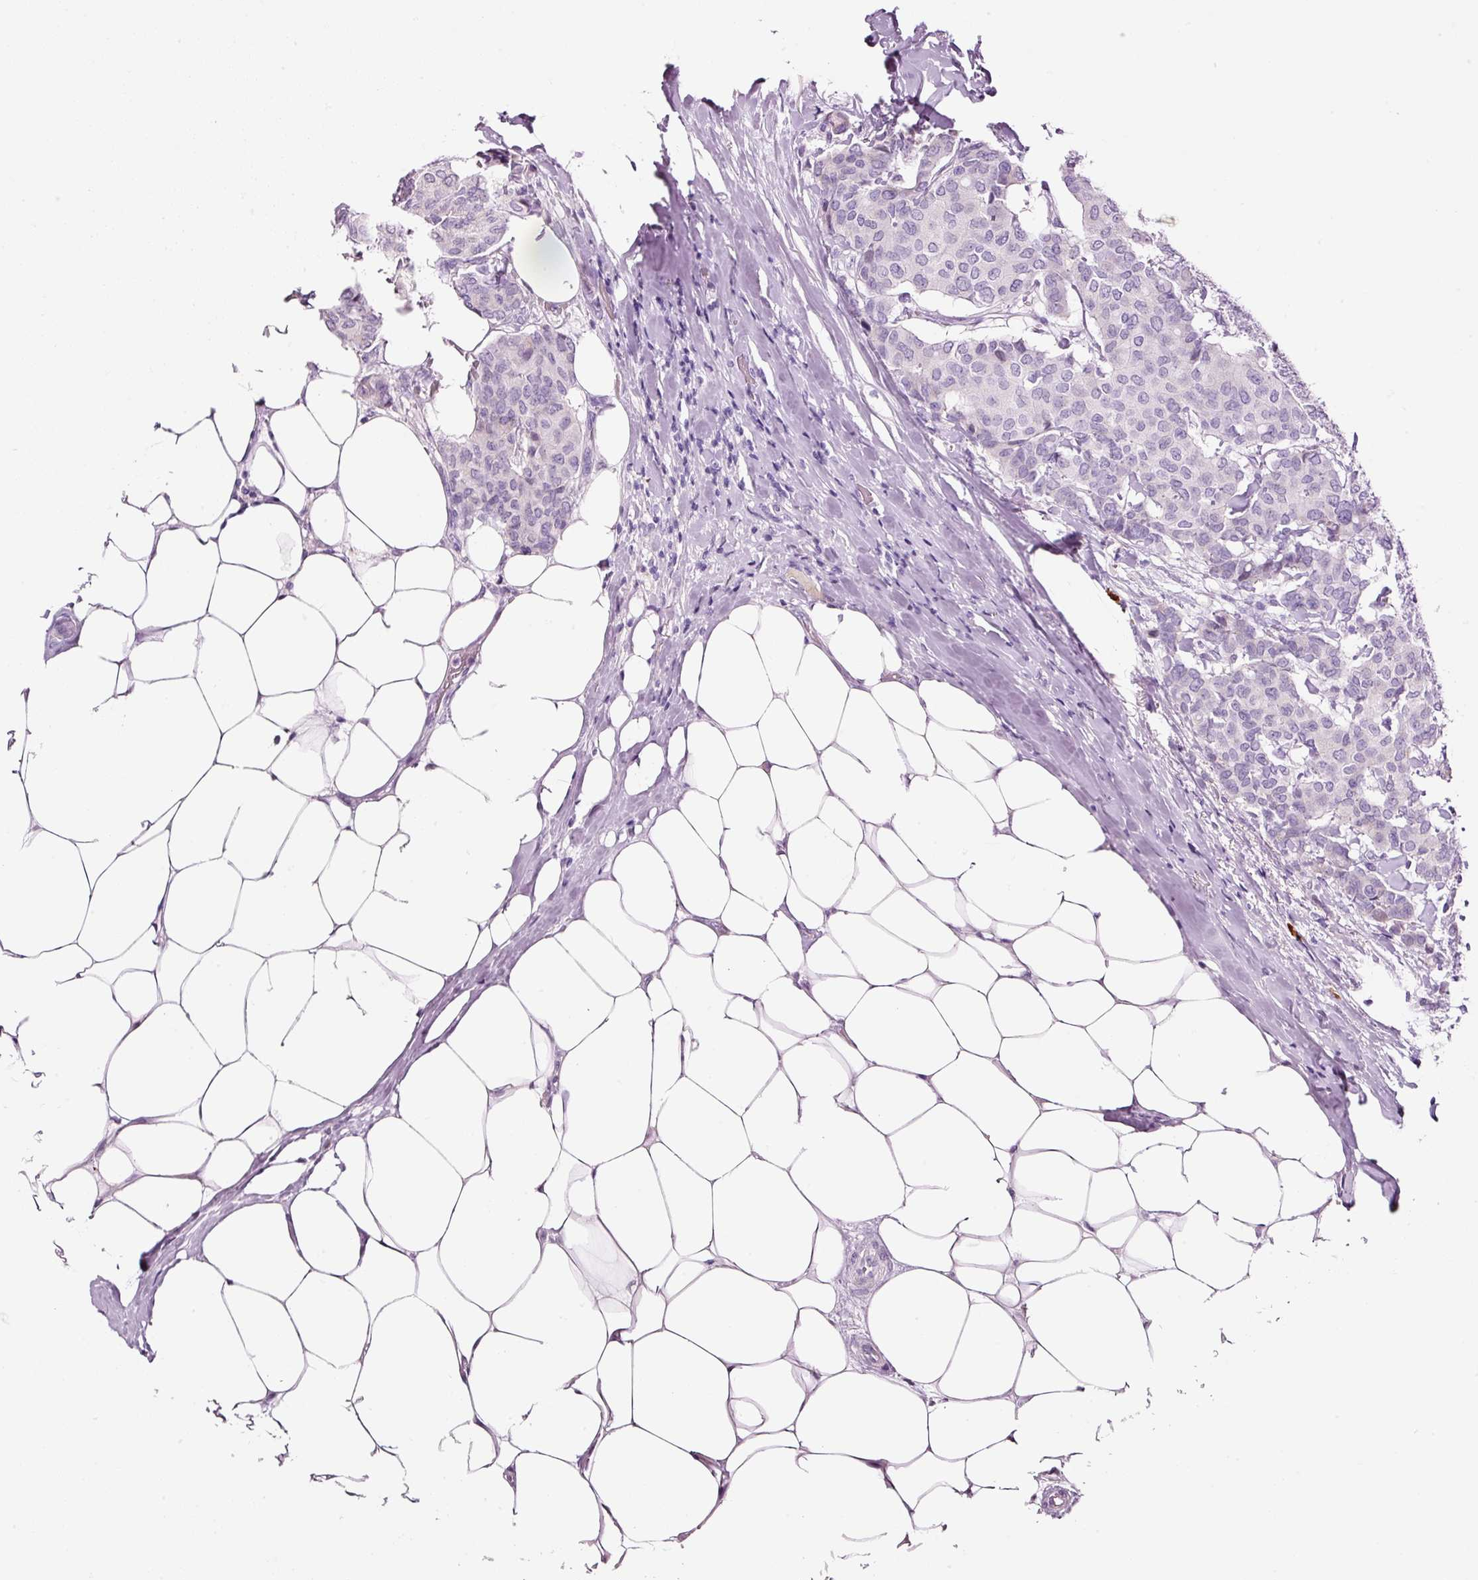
{"staining": {"intensity": "negative", "quantity": "none", "location": "none"}, "tissue": "breast cancer", "cell_type": "Tumor cells", "image_type": "cancer", "snomed": [{"axis": "morphology", "description": "Duct carcinoma"}, {"axis": "topography", "description": "Breast"}], "caption": "The micrograph exhibits no staining of tumor cells in breast invasive ductal carcinoma. (Brightfield microscopy of DAB (3,3'-diaminobenzidine) IHC at high magnification).", "gene": "KLF1", "patient": {"sex": "female", "age": 75}}